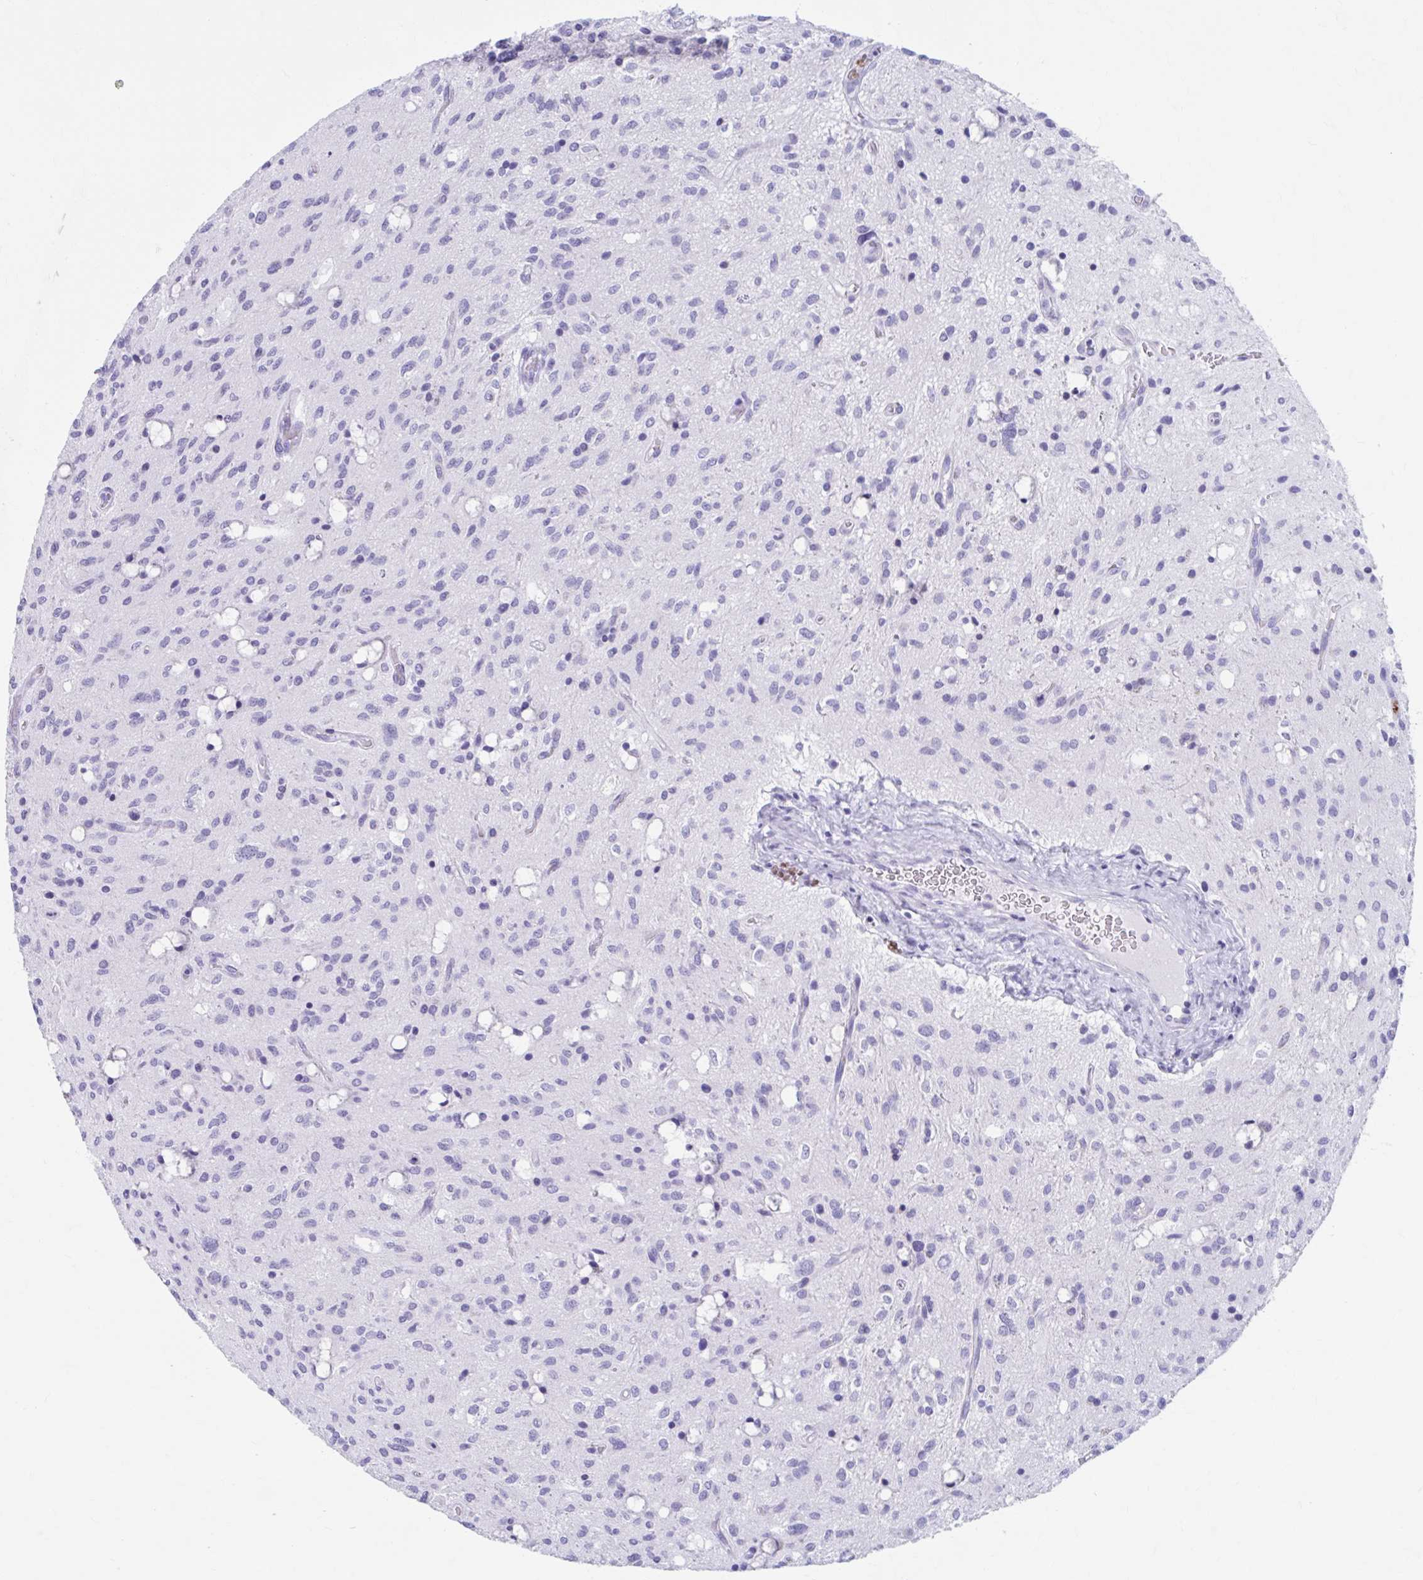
{"staining": {"intensity": "negative", "quantity": "none", "location": "none"}, "tissue": "glioma", "cell_type": "Tumor cells", "image_type": "cancer", "snomed": [{"axis": "morphology", "description": "Glioma, malignant, Low grade"}, {"axis": "topography", "description": "Brain"}], "caption": "Immunohistochemistry of human glioma demonstrates no expression in tumor cells. (Stains: DAB immunohistochemistry (IHC) with hematoxylin counter stain, Microscopy: brightfield microscopy at high magnification).", "gene": "KCNE2", "patient": {"sex": "female", "age": 58}}